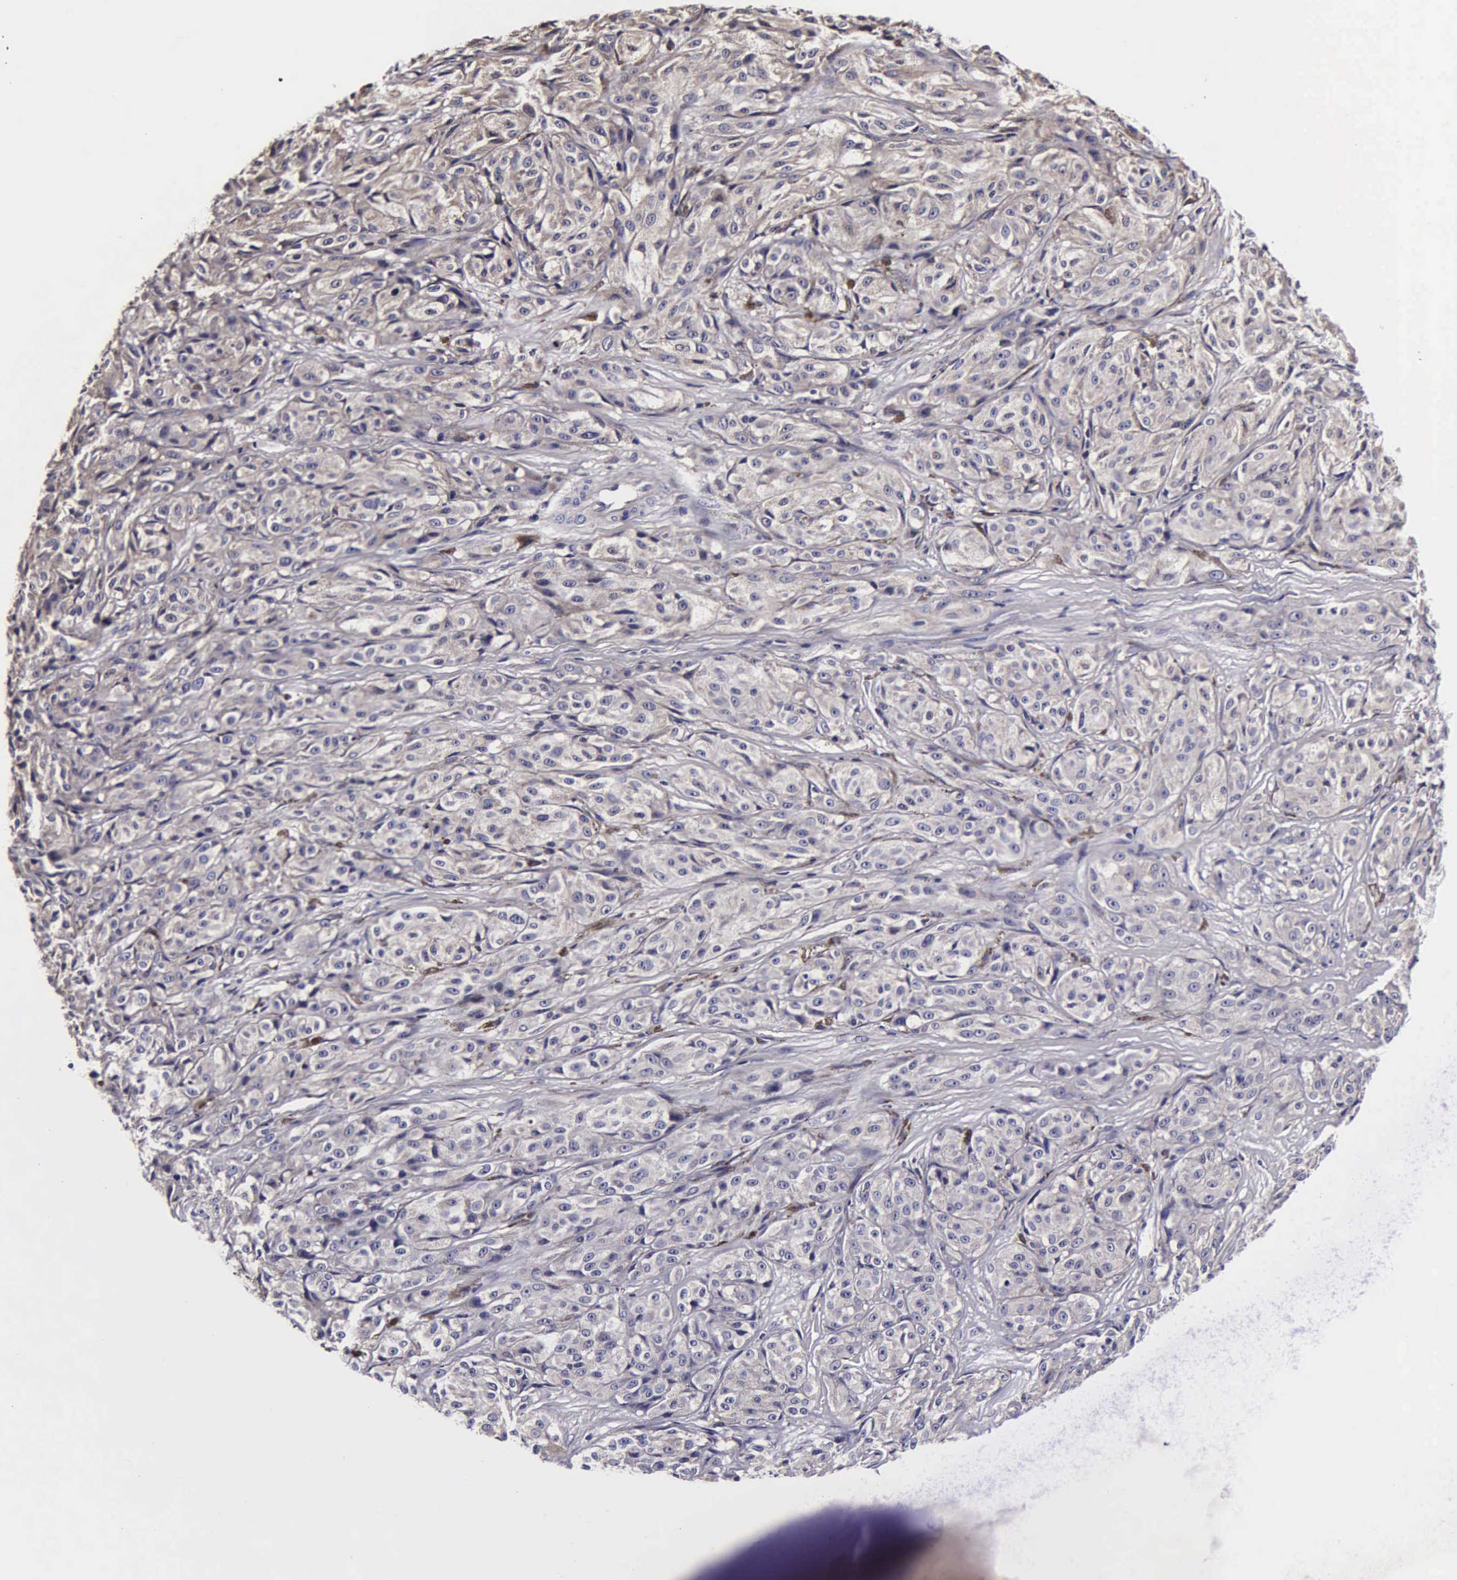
{"staining": {"intensity": "negative", "quantity": "none", "location": "none"}, "tissue": "melanoma", "cell_type": "Tumor cells", "image_type": "cancer", "snomed": [{"axis": "morphology", "description": "Malignant melanoma, NOS"}, {"axis": "topography", "description": "Skin"}], "caption": "Image shows no significant protein staining in tumor cells of melanoma. Brightfield microscopy of immunohistochemistry (IHC) stained with DAB (3,3'-diaminobenzidine) (brown) and hematoxylin (blue), captured at high magnification.", "gene": "PSMA3", "patient": {"sex": "male", "age": 56}}